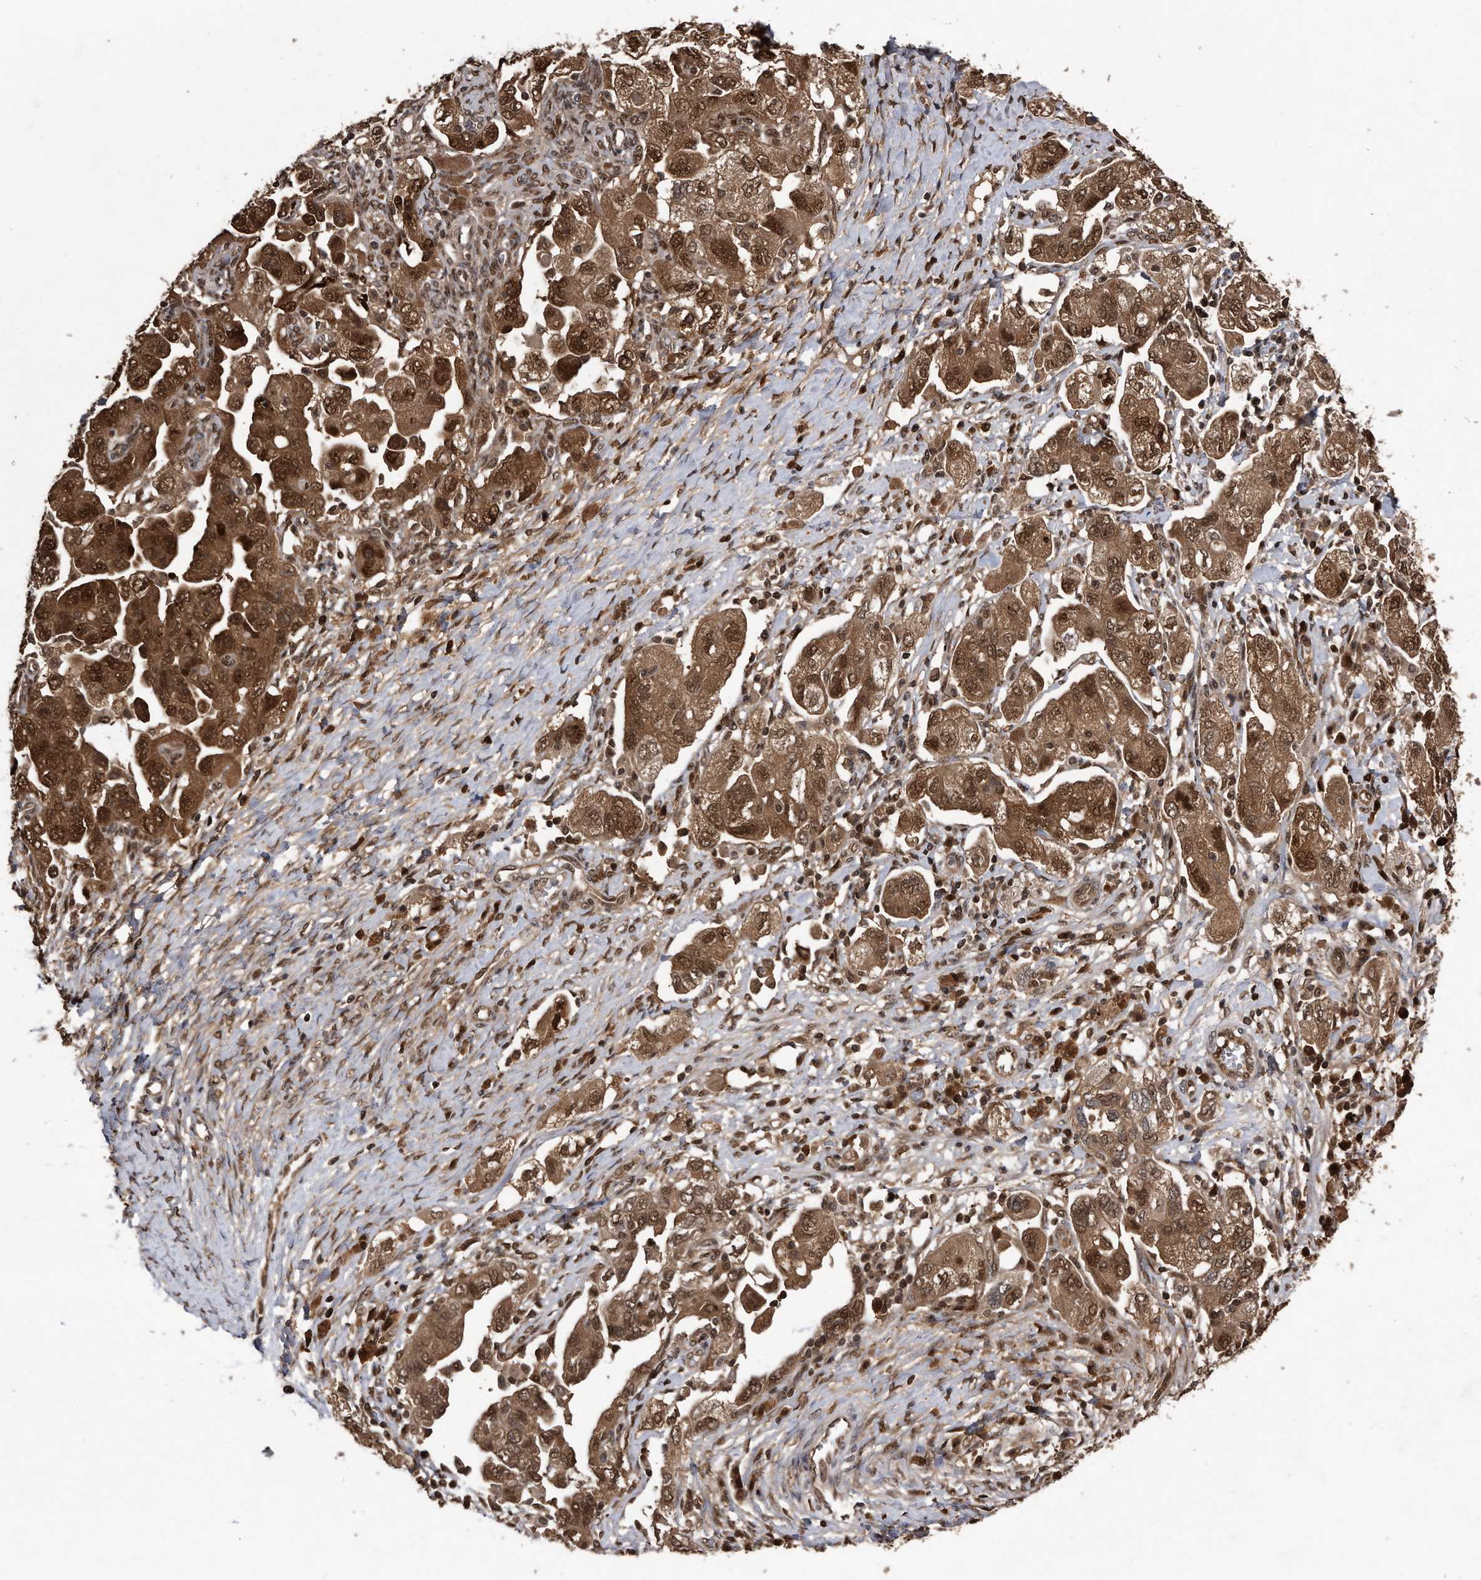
{"staining": {"intensity": "strong", "quantity": ">75%", "location": "cytoplasmic/membranous,nuclear"}, "tissue": "ovarian cancer", "cell_type": "Tumor cells", "image_type": "cancer", "snomed": [{"axis": "morphology", "description": "Carcinoma, NOS"}, {"axis": "morphology", "description": "Cystadenocarcinoma, serous, NOS"}, {"axis": "topography", "description": "Ovary"}], "caption": "Immunohistochemical staining of human carcinoma (ovarian) displays strong cytoplasmic/membranous and nuclear protein positivity in approximately >75% of tumor cells.", "gene": "RAD23B", "patient": {"sex": "female", "age": 69}}